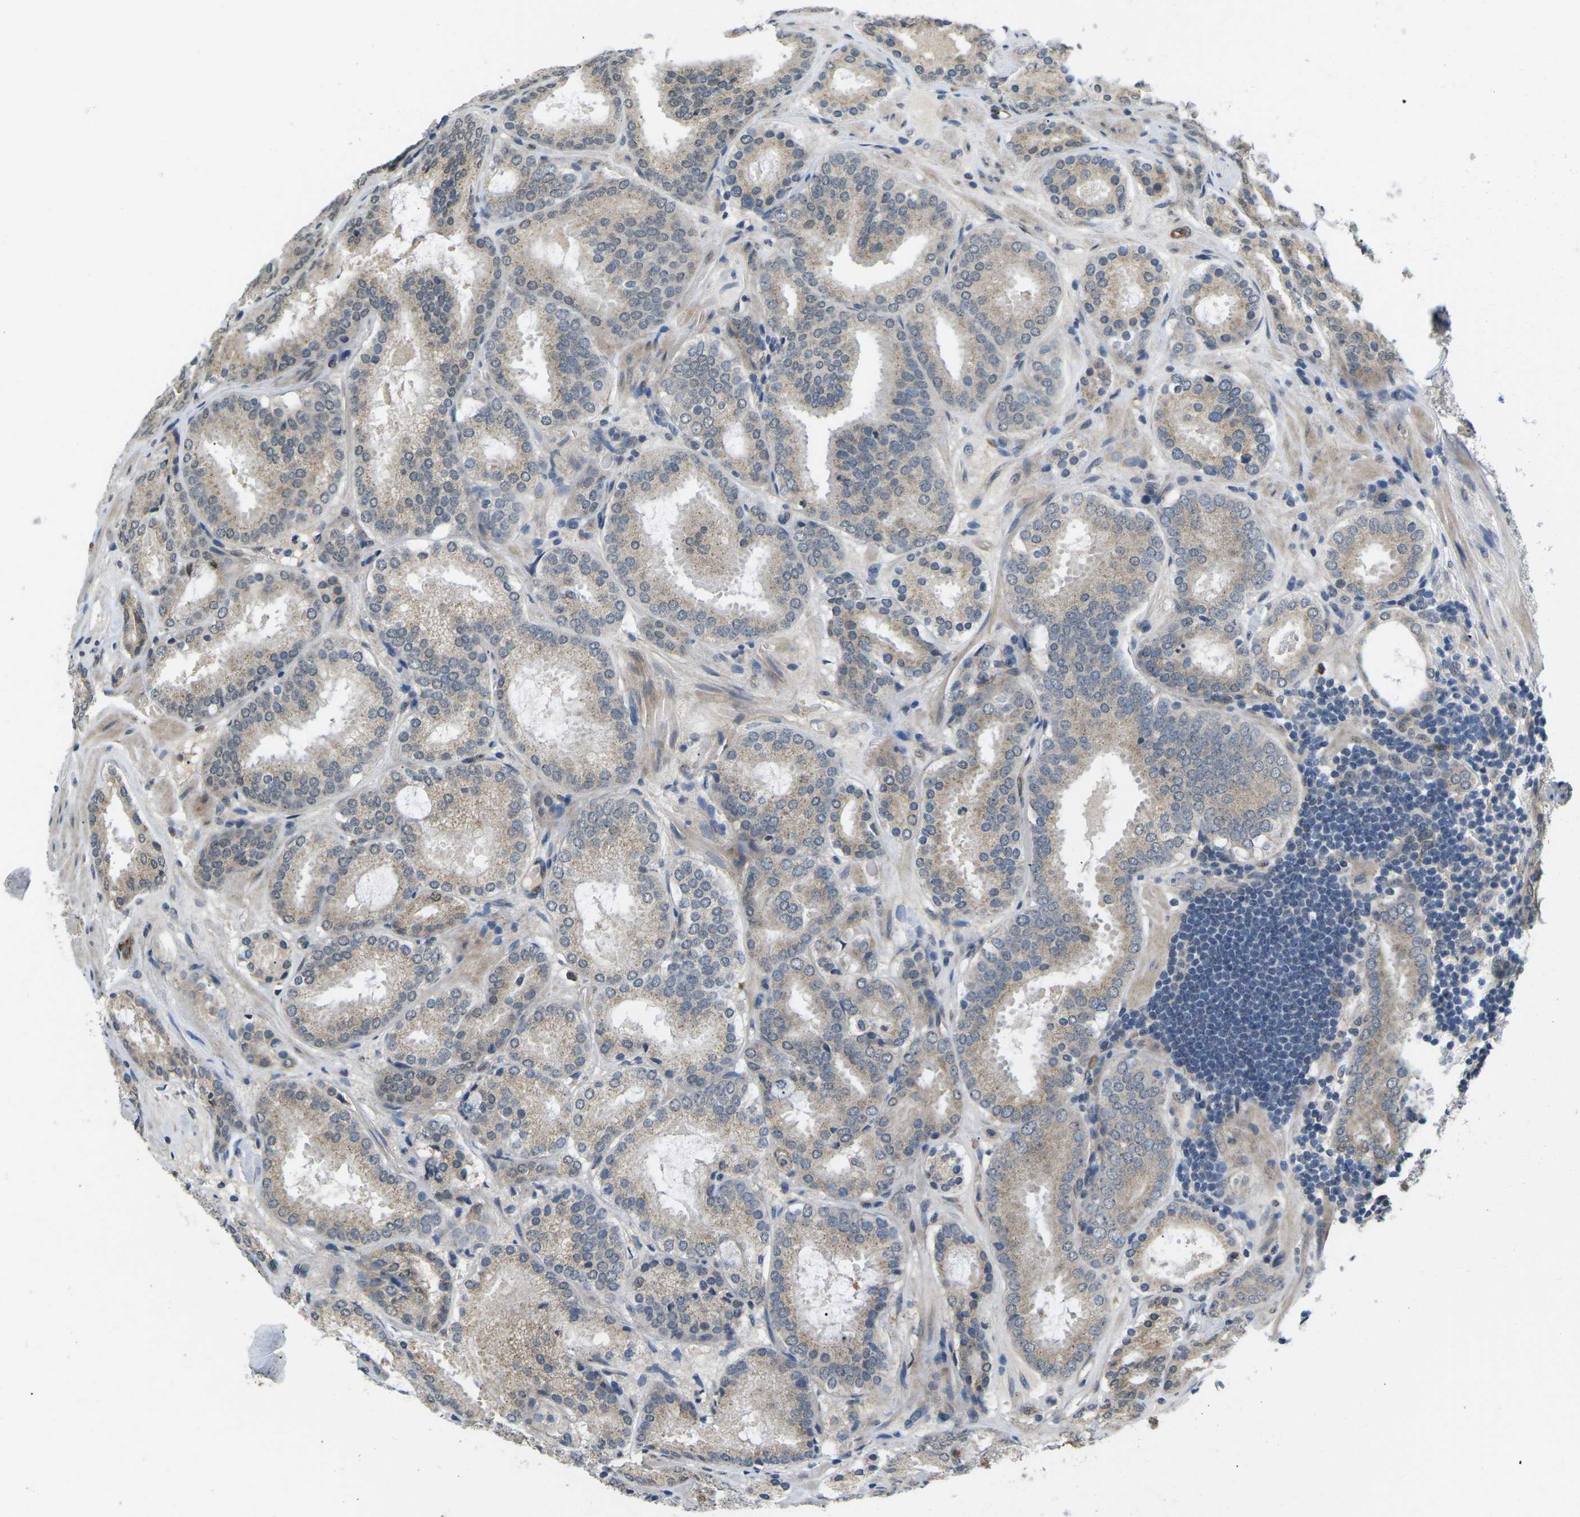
{"staining": {"intensity": "weak", "quantity": ">75%", "location": "cytoplasmic/membranous"}, "tissue": "prostate cancer", "cell_type": "Tumor cells", "image_type": "cancer", "snomed": [{"axis": "morphology", "description": "Adenocarcinoma, Low grade"}, {"axis": "topography", "description": "Prostate"}], "caption": "DAB (3,3'-diaminobenzidine) immunohistochemical staining of prostate cancer (low-grade adenocarcinoma) shows weak cytoplasmic/membranous protein staining in about >75% of tumor cells.", "gene": "ERBB4", "patient": {"sex": "male", "age": 69}}